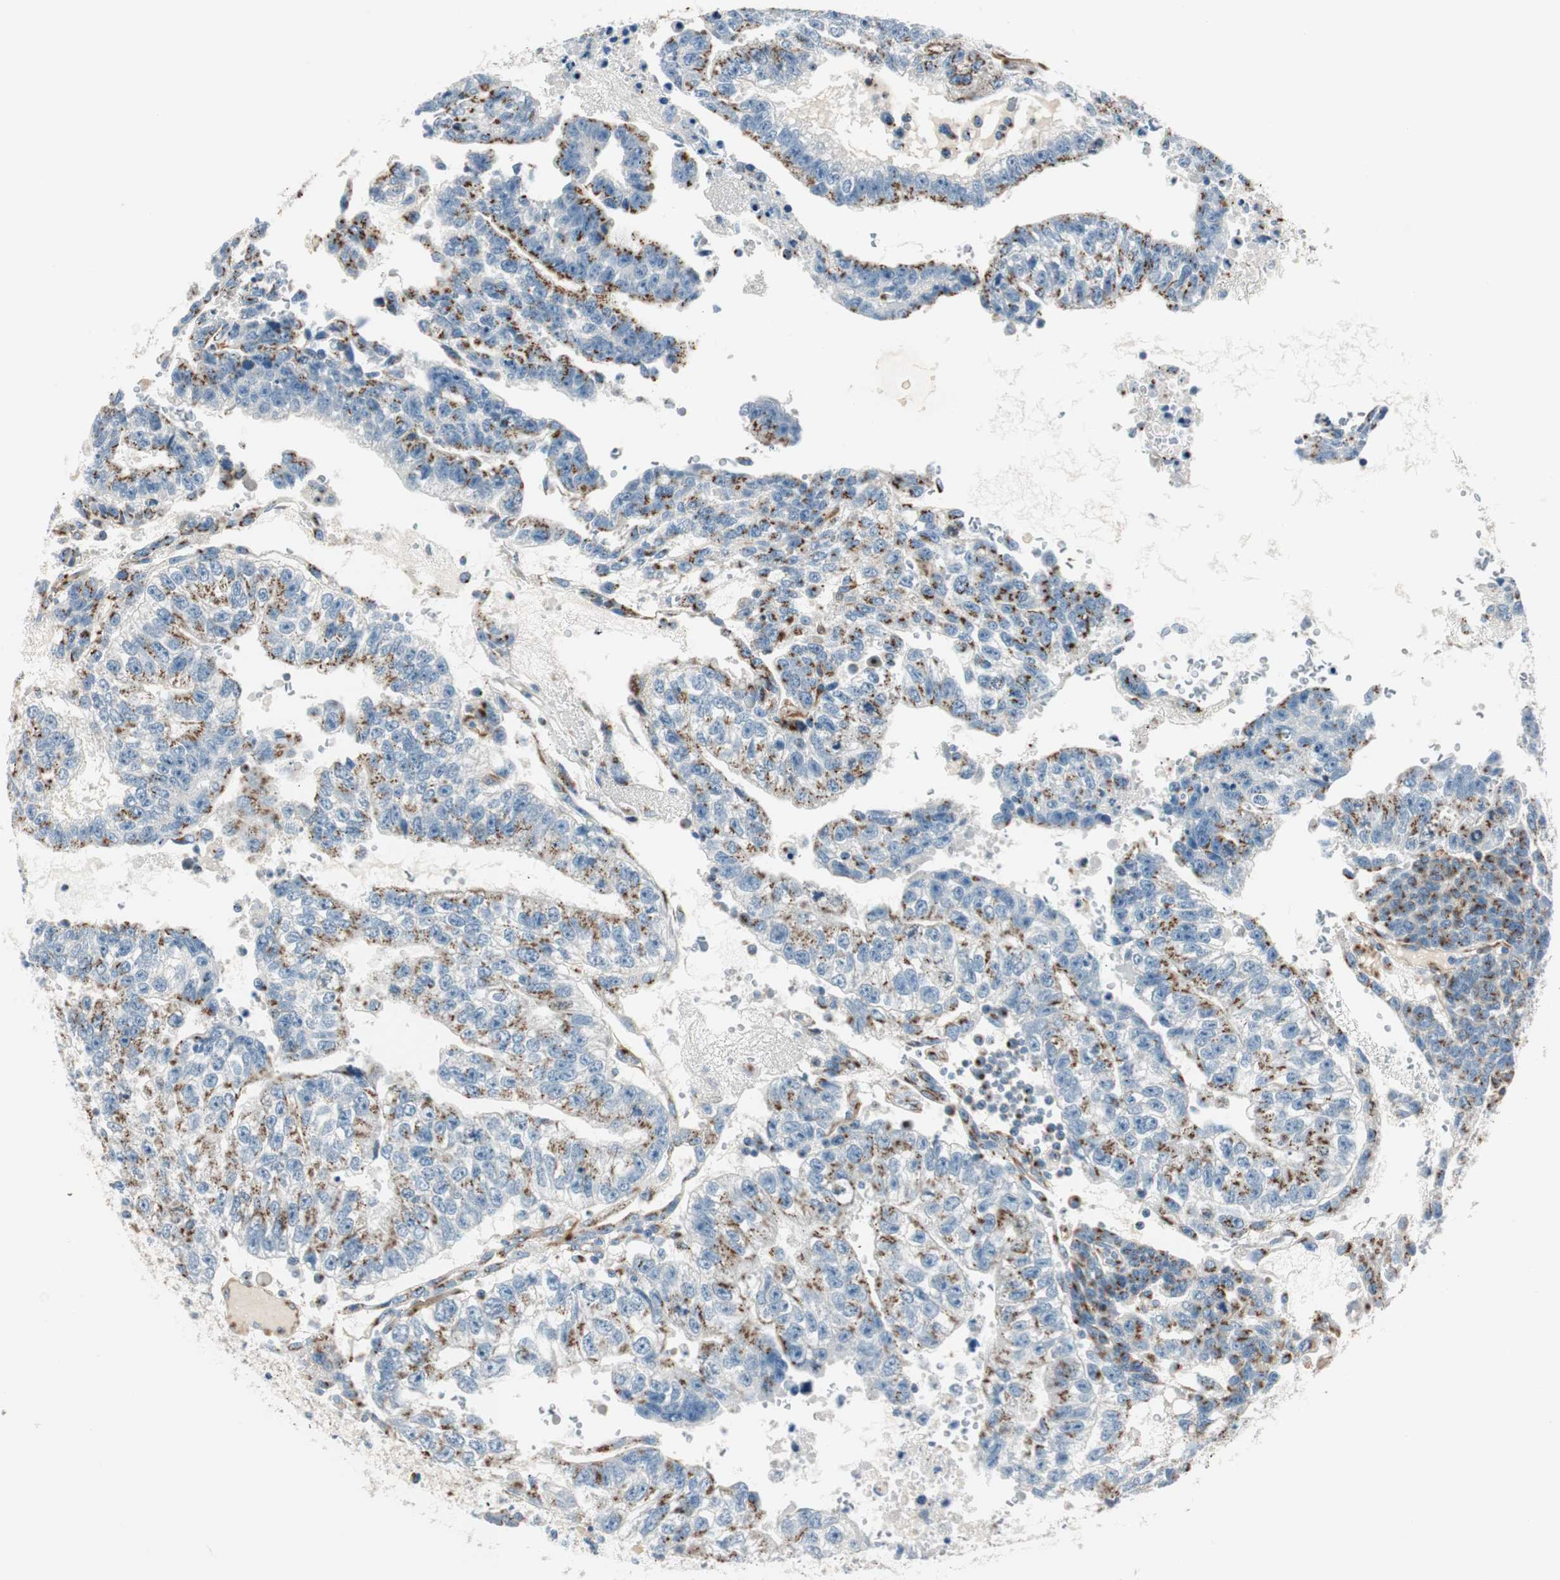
{"staining": {"intensity": "moderate", "quantity": ">75%", "location": "cytoplasmic/membranous"}, "tissue": "testis cancer", "cell_type": "Tumor cells", "image_type": "cancer", "snomed": [{"axis": "morphology", "description": "Seminoma, NOS"}, {"axis": "morphology", "description": "Carcinoma, Embryonal, NOS"}, {"axis": "topography", "description": "Testis"}], "caption": "DAB (3,3'-diaminobenzidine) immunohistochemical staining of human seminoma (testis) displays moderate cytoplasmic/membranous protein staining in approximately >75% of tumor cells.", "gene": "TMF1", "patient": {"sex": "male", "age": 52}}